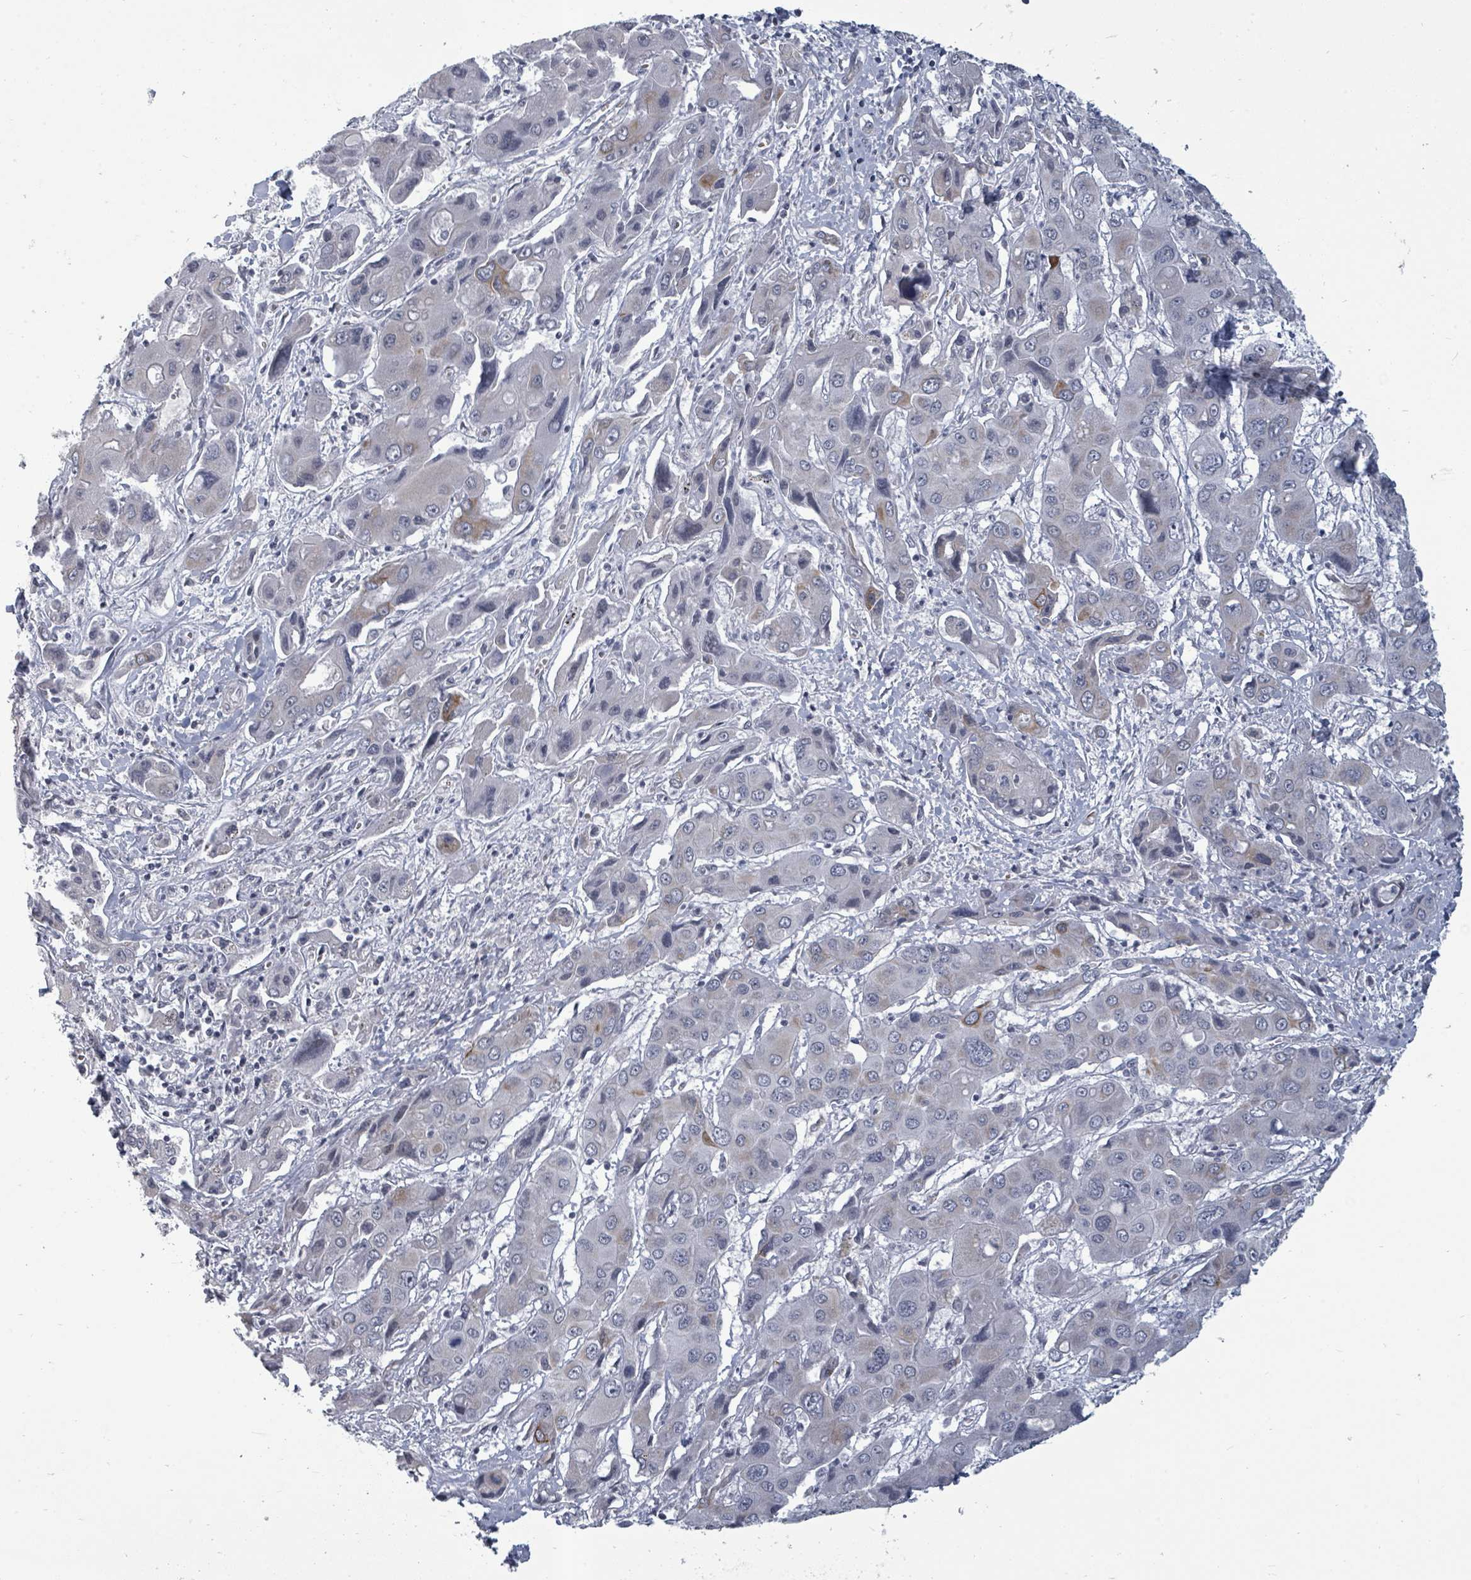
{"staining": {"intensity": "negative", "quantity": "none", "location": "none"}, "tissue": "liver cancer", "cell_type": "Tumor cells", "image_type": "cancer", "snomed": [{"axis": "morphology", "description": "Cholangiocarcinoma"}, {"axis": "topography", "description": "Liver"}], "caption": "An immunohistochemistry (IHC) micrograph of liver cholangiocarcinoma is shown. There is no staining in tumor cells of liver cholangiocarcinoma. The staining was performed using DAB to visualize the protein expression in brown, while the nuclei were stained in blue with hematoxylin (Magnification: 20x).", "gene": "PTPN20", "patient": {"sex": "male", "age": 67}}